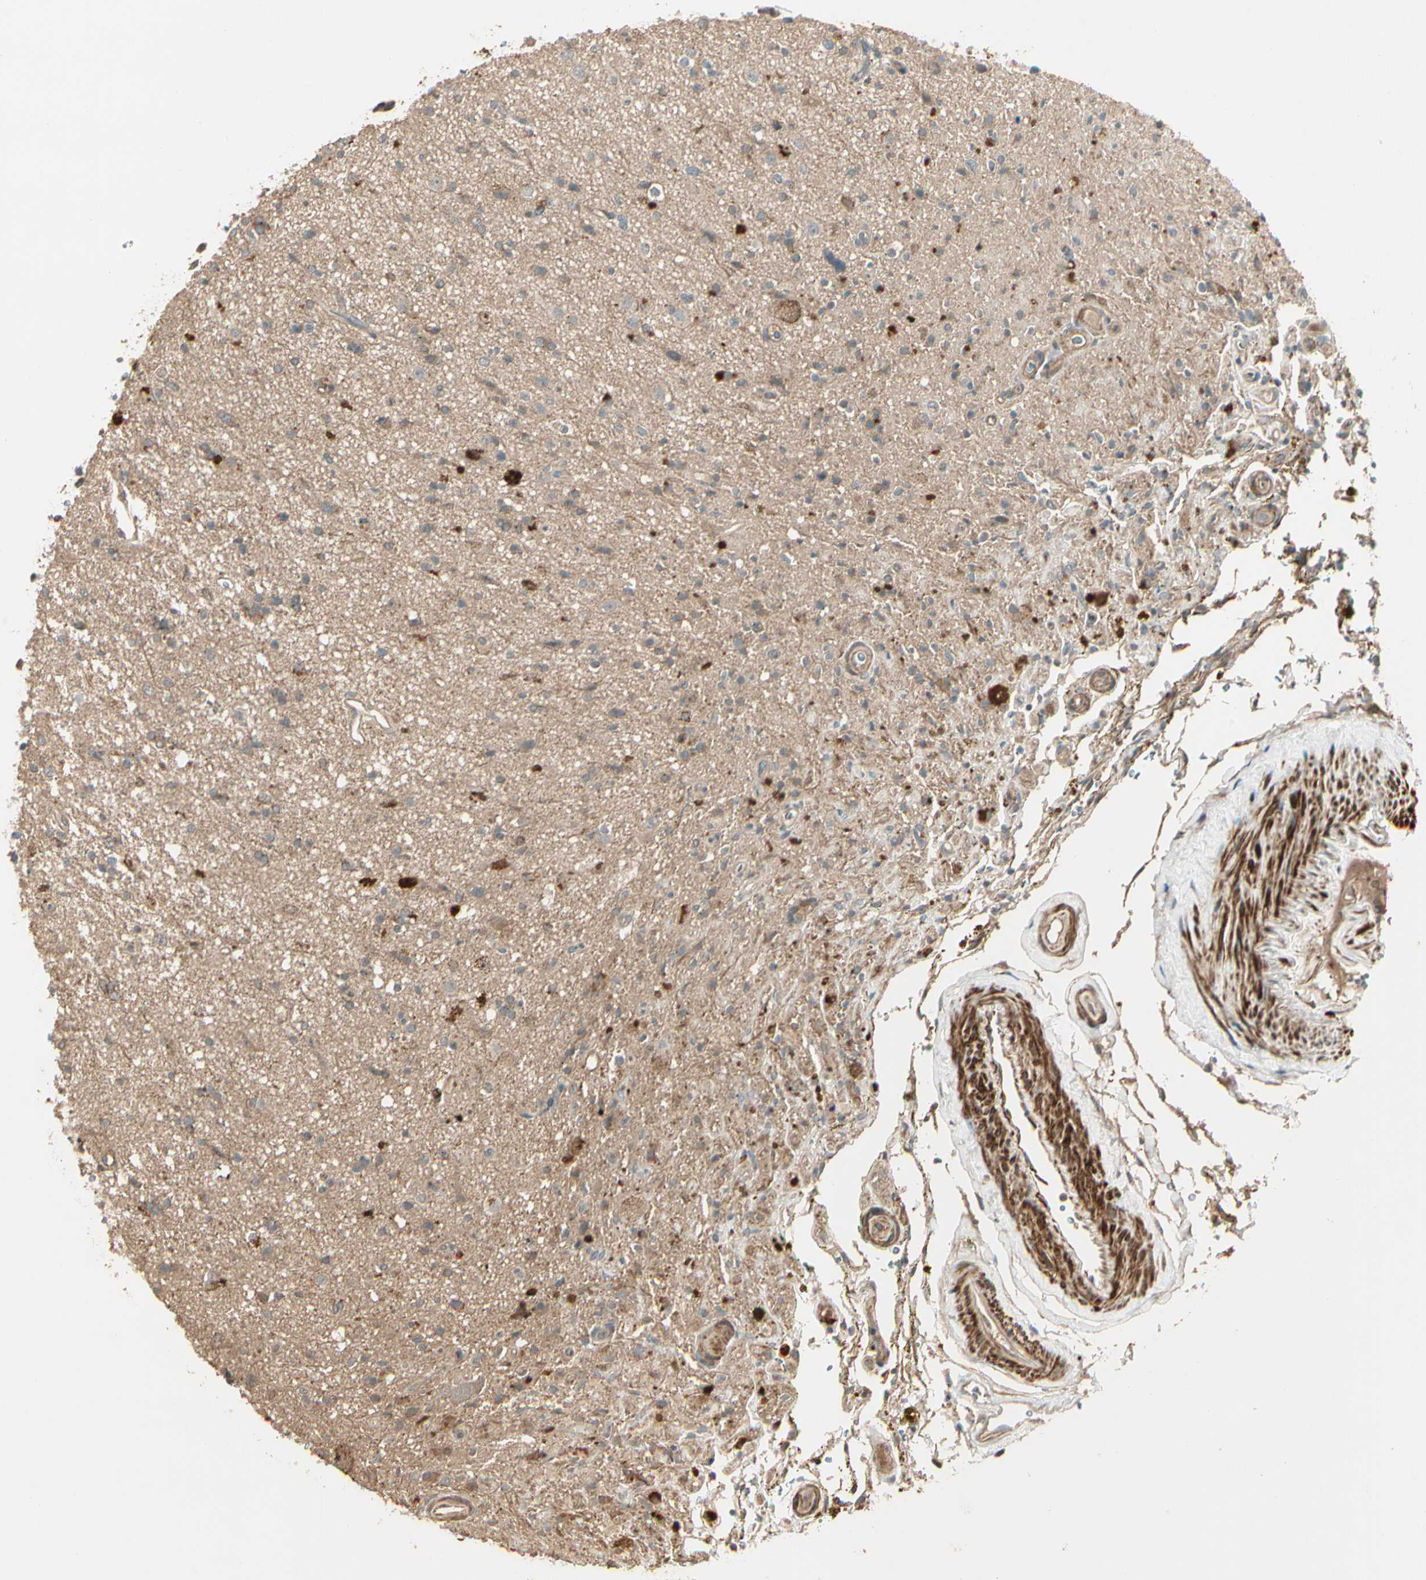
{"staining": {"intensity": "strong", "quantity": "<25%", "location": "cytoplasmic/membranous"}, "tissue": "glioma", "cell_type": "Tumor cells", "image_type": "cancer", "snomed": [{"axis": "morphology", "description": "Glioma, malignant, High grade"}, {"axis": "topography", "description": "Brain"}], "caption": "Immunohistochemistry (IHC) histopathology image of neoplastic tissue: high-grade glioma (malignant) stained using immunohistochemistry (IHC) reveals medium levels of strong protein expression localized specifically in the cytoplasmic/membranous of tumor cells, appearing as a cytoplasmic/membranous brown color.", "gene": "ACVR1", "patient": {"sex": "male", "age": 33}}